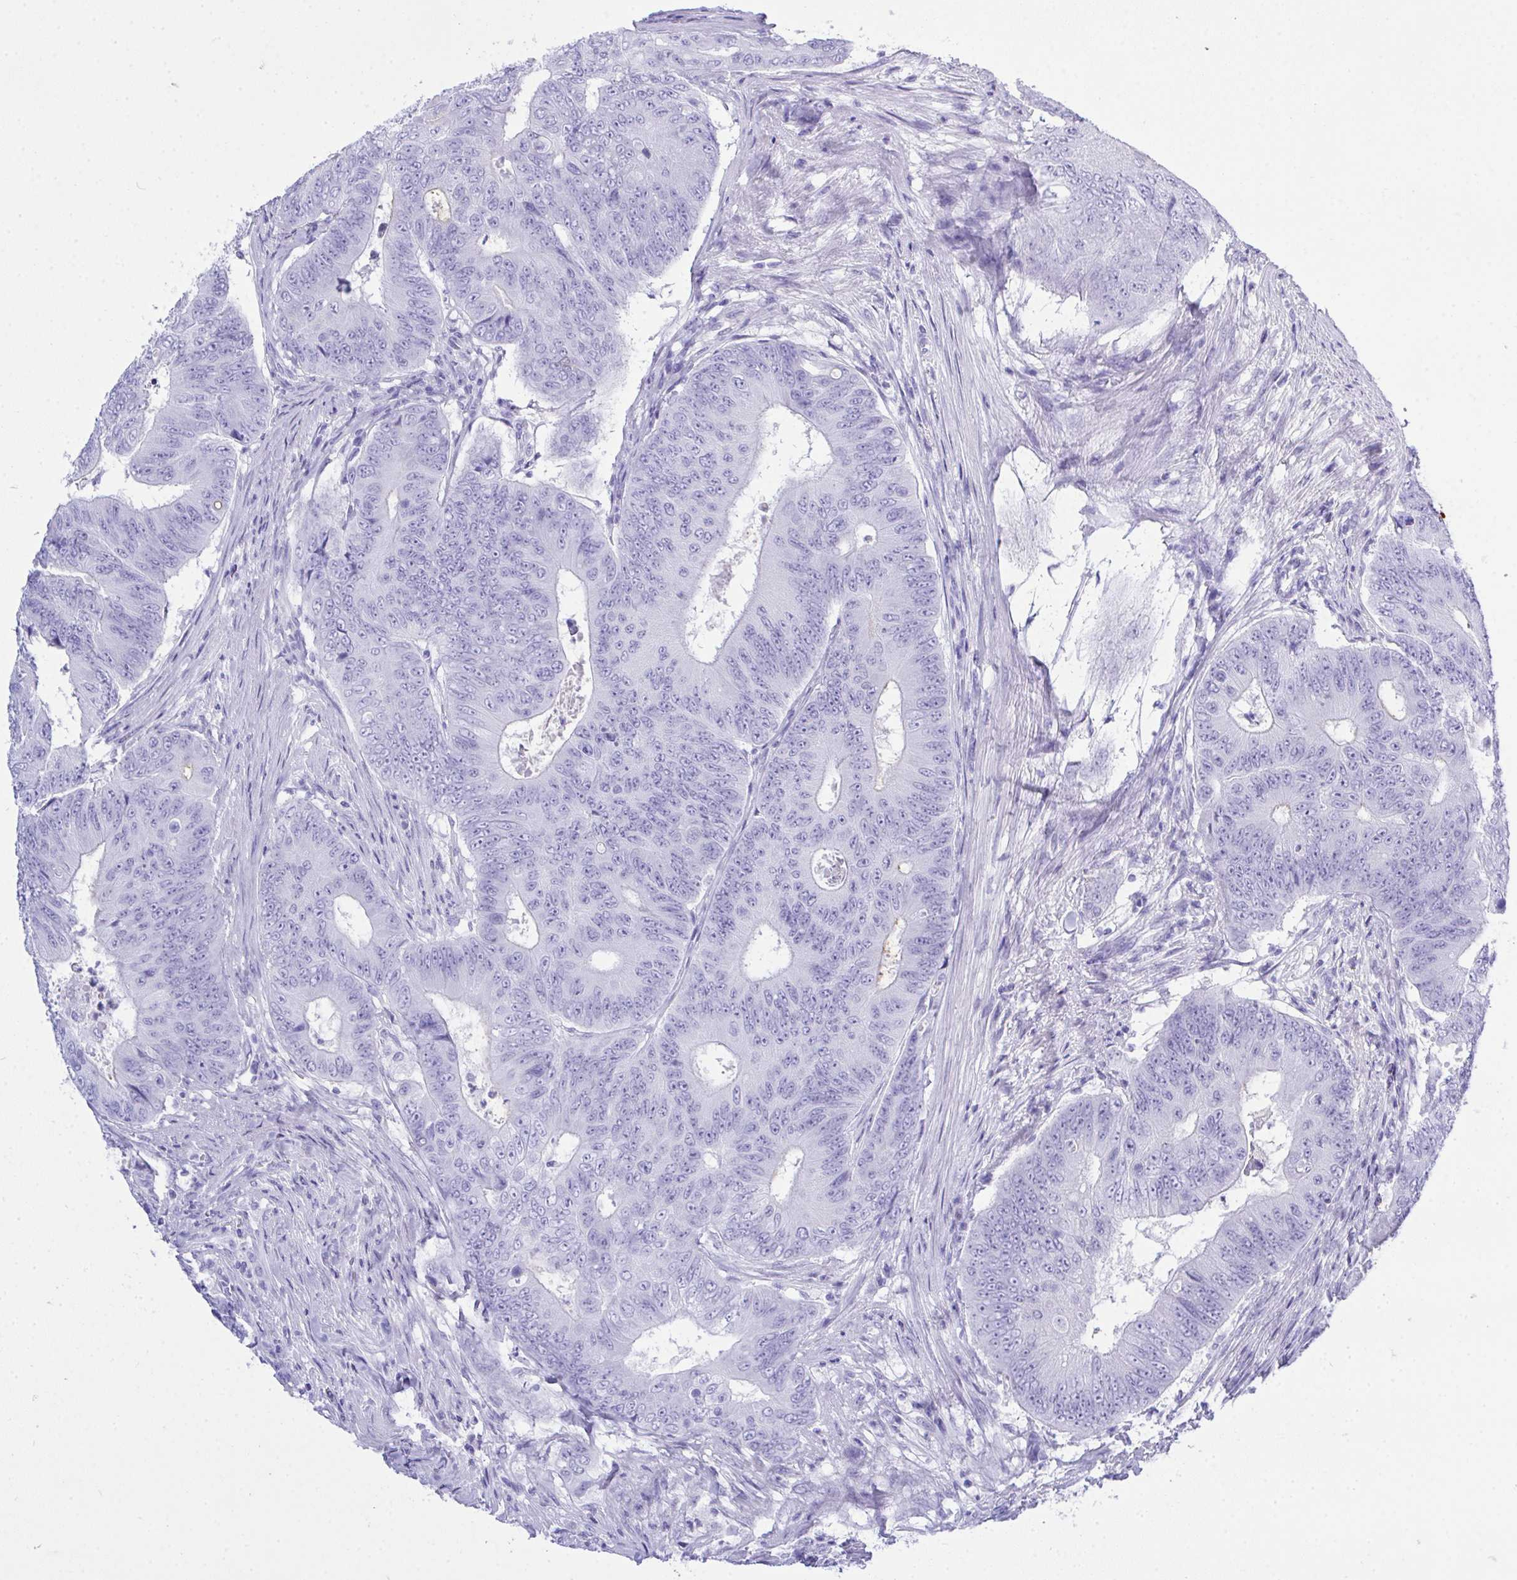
{"staining": {"intensity": "negative", "quantity": "none", "location": "none"}, "tissue": "colorectal cancer", "cell_type": "Tumor cells", "image_type": "cancer", "snomed": [{"axis": "morphology", "description": "Adenocarcinoma, NOS"}, {"axis": "topography", "description": "Colon"}], "caption": "Immunohistochemistry (IHC) histopathology image of human colorectal cancer (adenocarcinoma) stained for a protein (brown), which reveals no positivity in tumor cells.", "gene": "AKR1D1", "patient": {"sex": "female", "age": 48}}